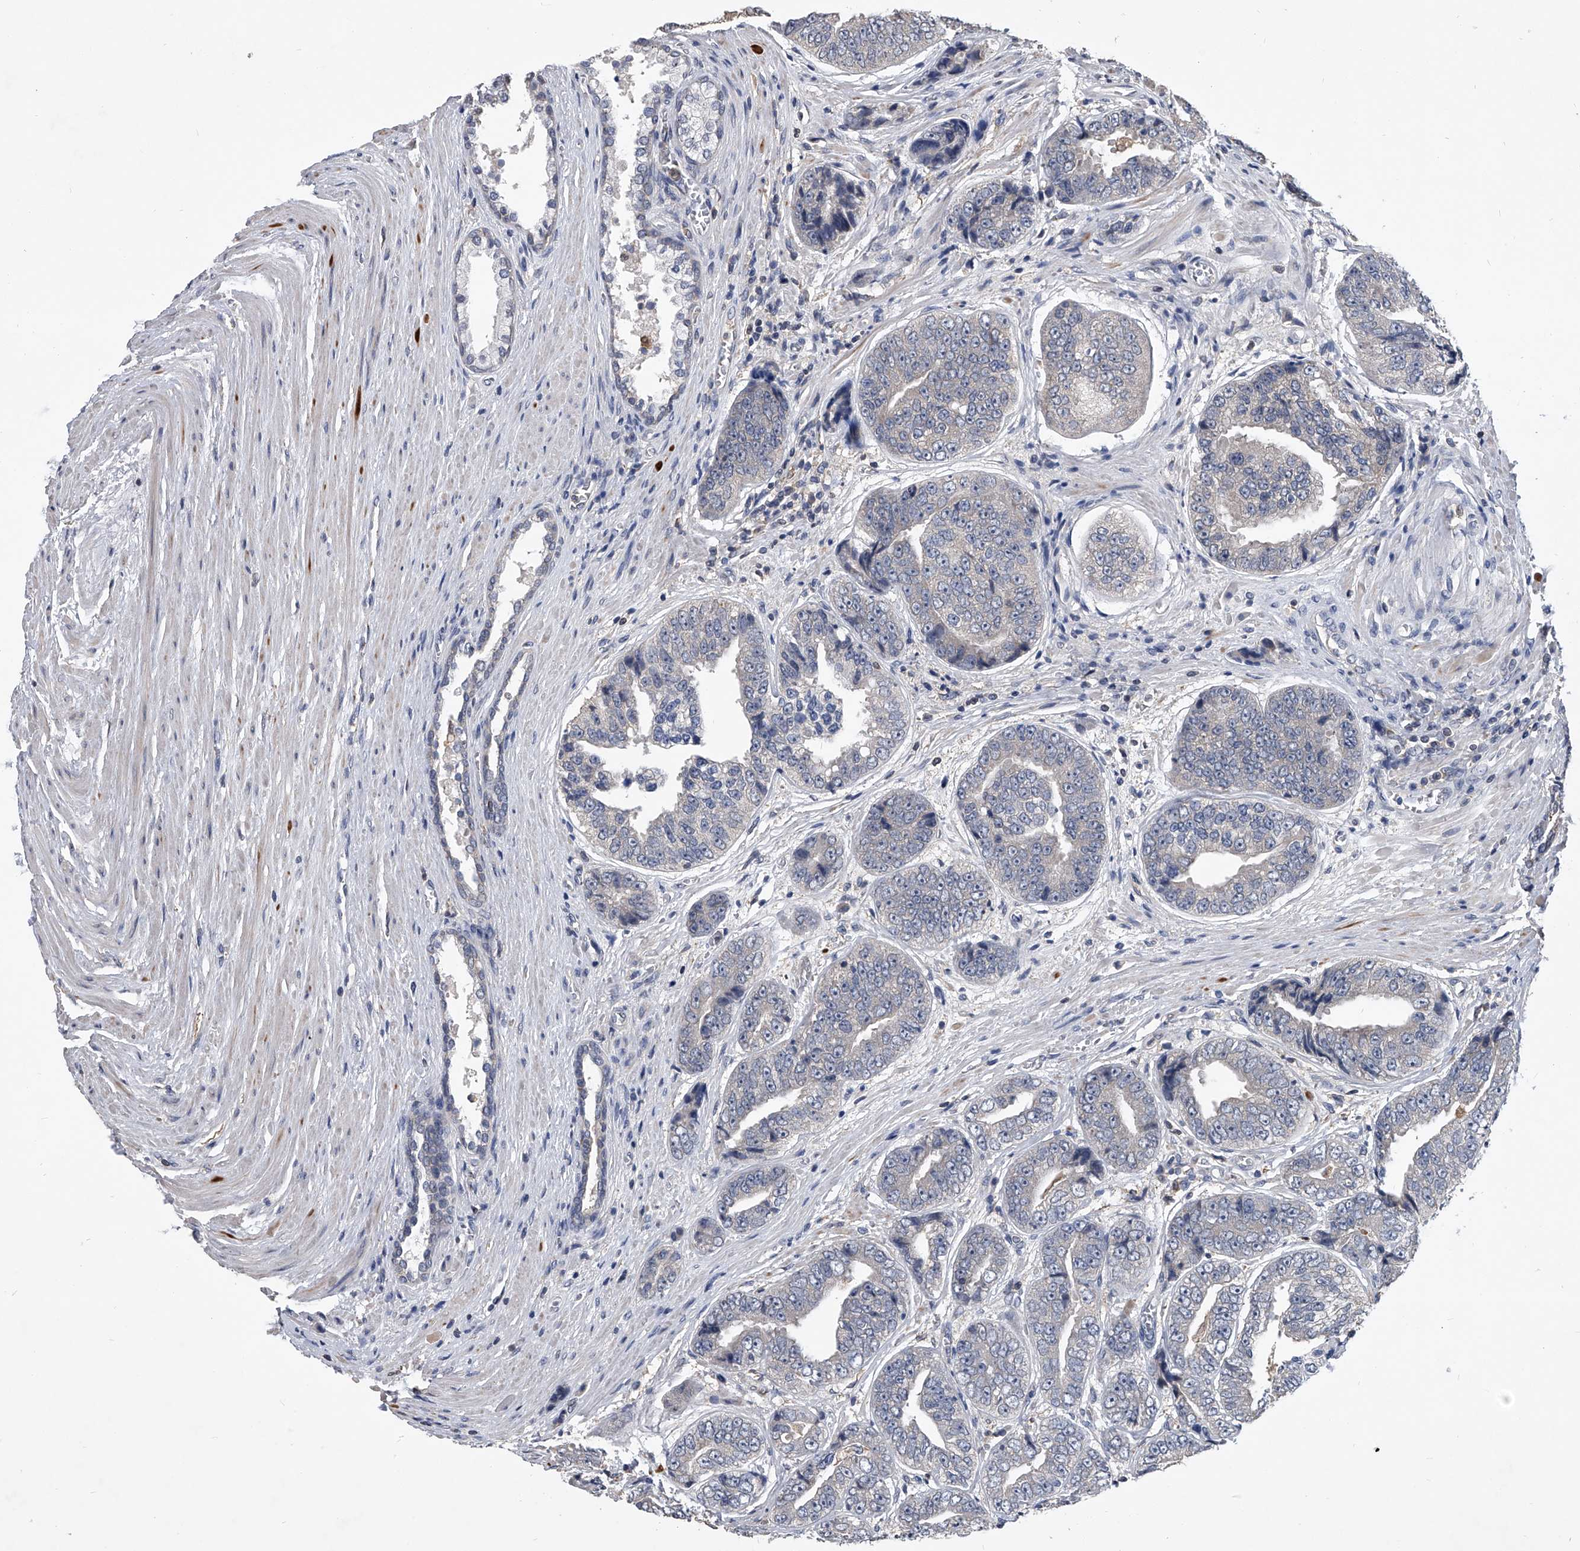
{"staining": {"intensity": "negative", "quantity": "none", "location": "none"}, "tissue": "prostate cancer", "cell_type": "Tumor cells", "image_type": "cancer", "snomed": [{"axis": "morphology", "description": "Adenocarcinoma, High grade"}, {"axis": "topography", "description": "Prostate"}], "caption": "Tumor cells are negative for protein expression in human prostate adenocarcinoma (high-grade).", "gene": "MAP4K3", "patient": {"sex": "male", "age": 61}}